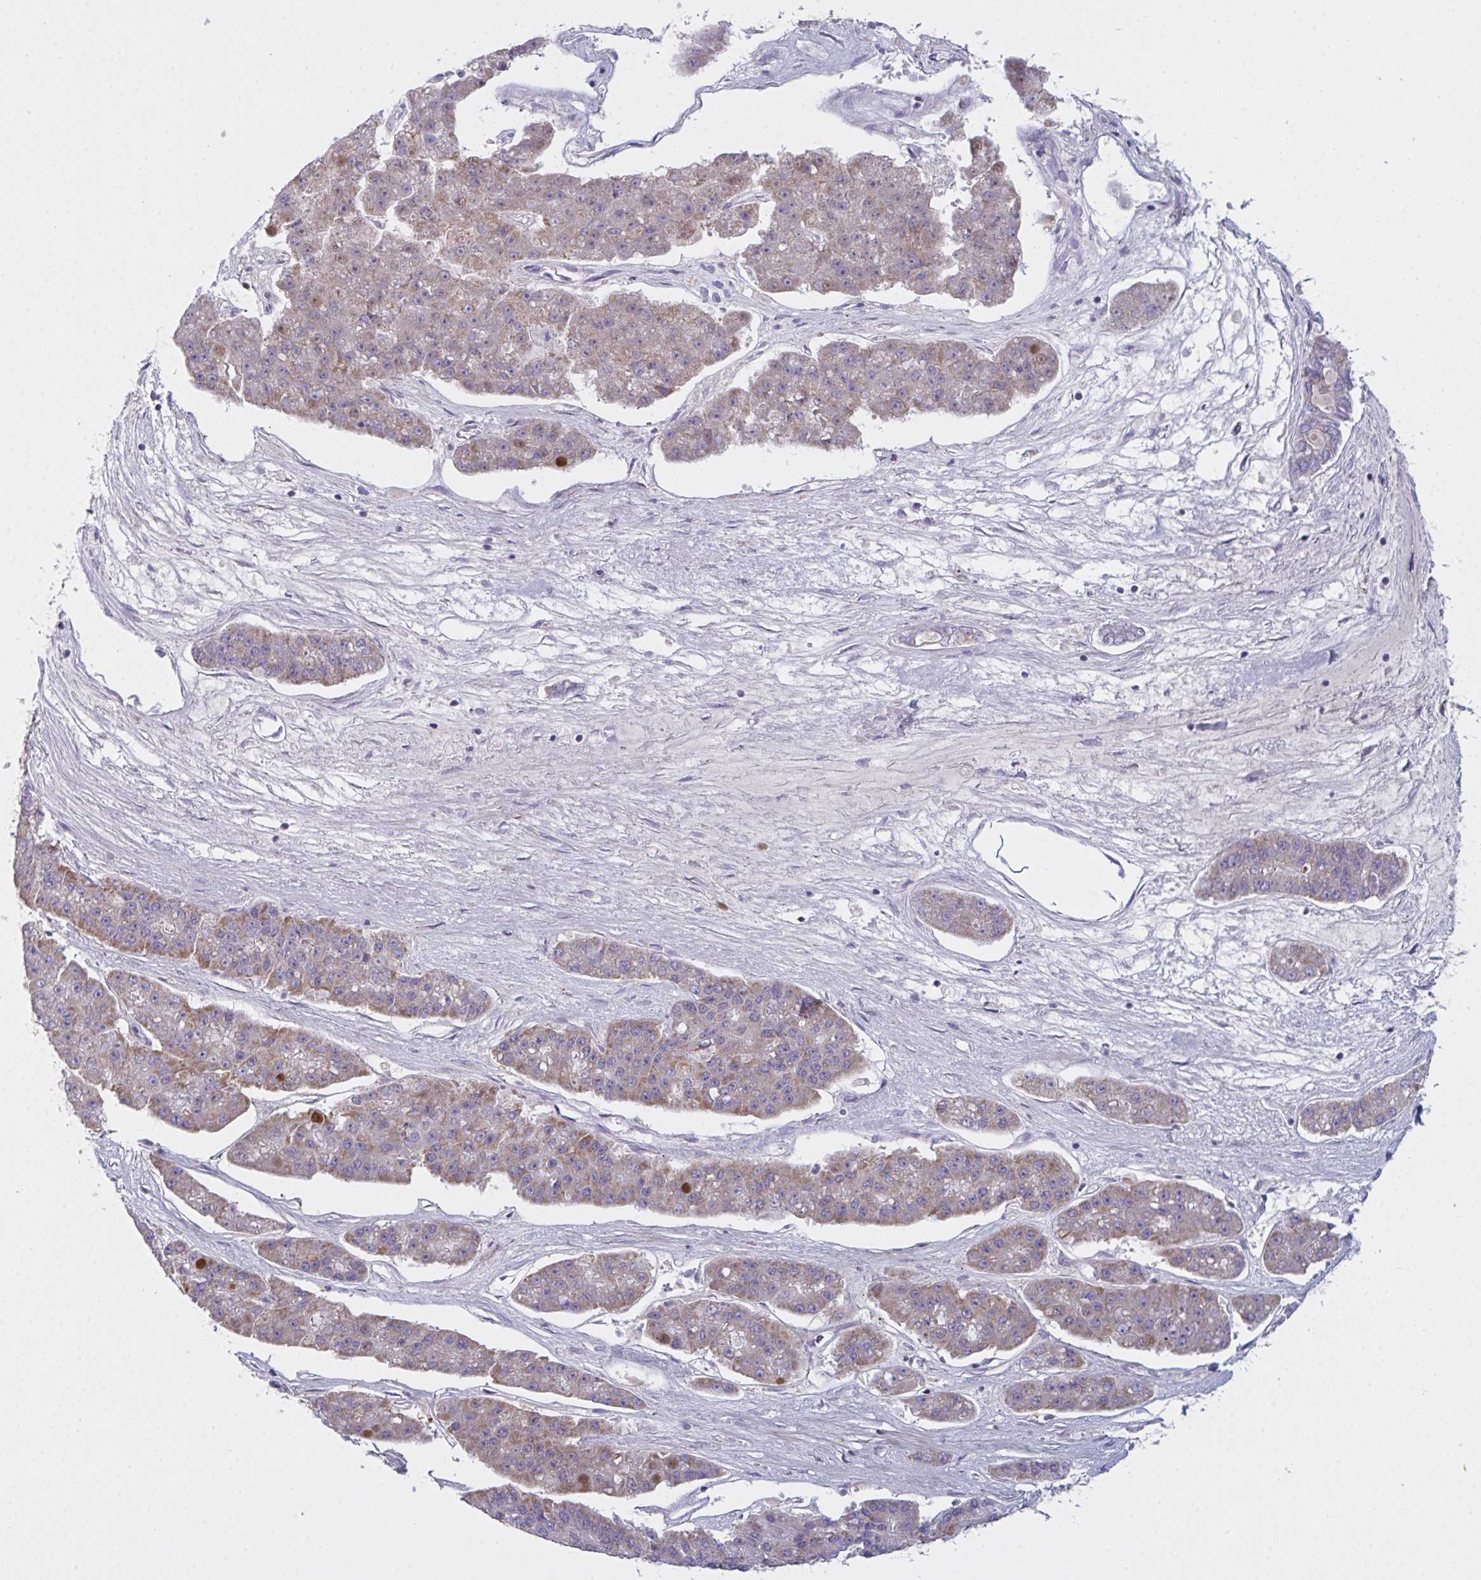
{"staining": {"intensity": "weak", "quantity": ">75%", "location": "cytoplasmic/membranous"}, "tissue": "pancreatic cancer", "cell_type": "Tumor cells", "image_type": "cancer", "snomed": [{"axis": "morphology", "description": "Adenocarcinoma, NOS"}, {"axis": "topography", "description": "Pancreas"}], "caption": "Pancreatic adenocarcinoma stained with a protein marker exhibits weak staining in tumor cells.", "gene": "MRPS2", "patient": {"sex": "male", "age": 50}}